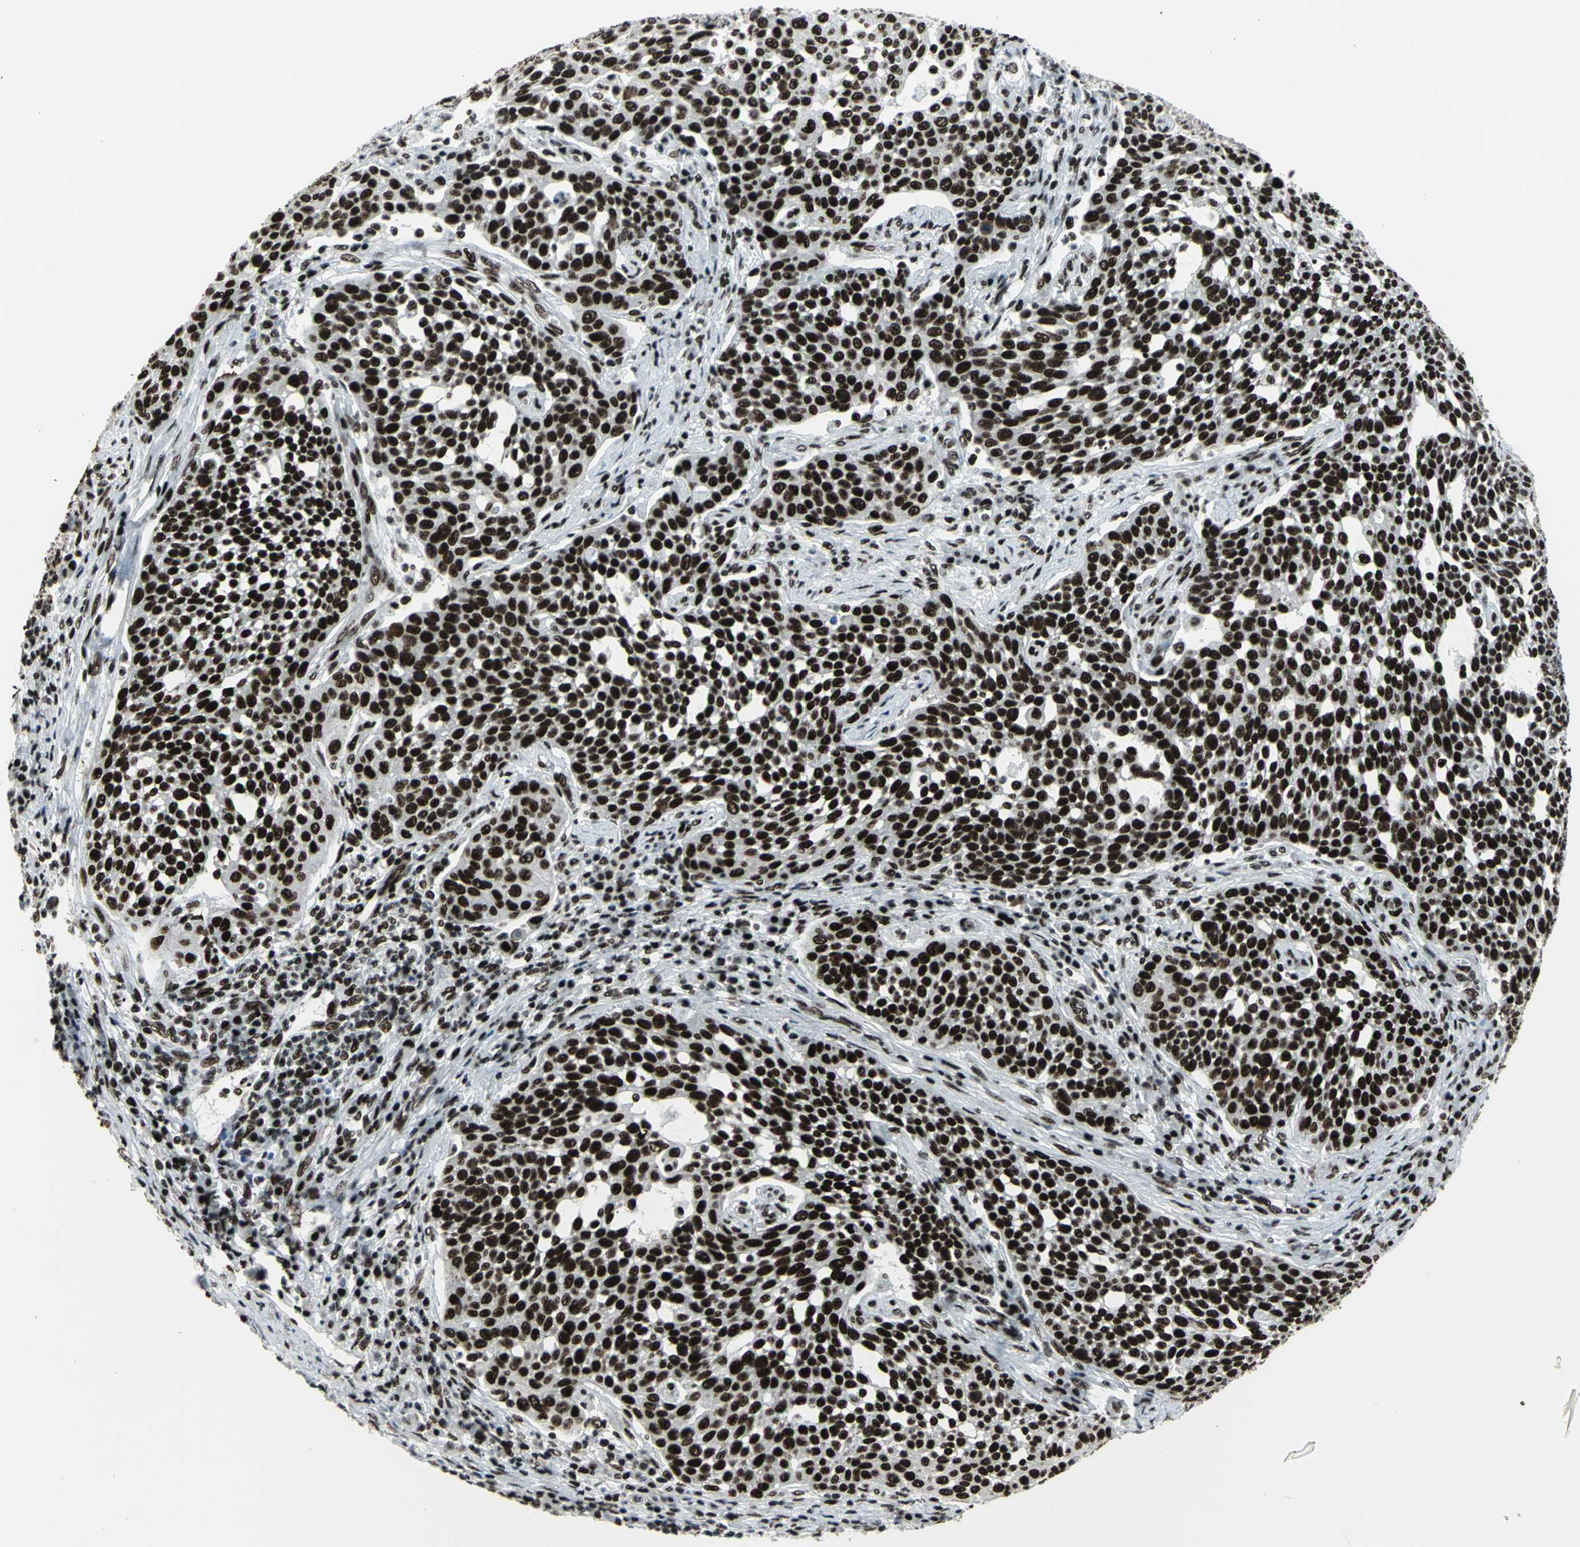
{"staining": {"intensity": "strong", "quantity": ">75%", "location": "nuclear"}, "tissue": "cervical cancer", "cell_type": "Tumor cells", "image_type": "cancer", "snomed": [{"axis": "morphology", "description": "Squamous cell carcinoma, NOS"}, {"axis": "topography", "description": "Cervix"}], "caption": "Immunohistochemistry micrograph of cervical cancer (squamous cell carcinoma) stained for a protein (brown), which displays high levels of strong nuclear expression in about >75% of tumor cells.", "gene": "SMARCA4", "patient": {"sex": "female", "age": 34}}